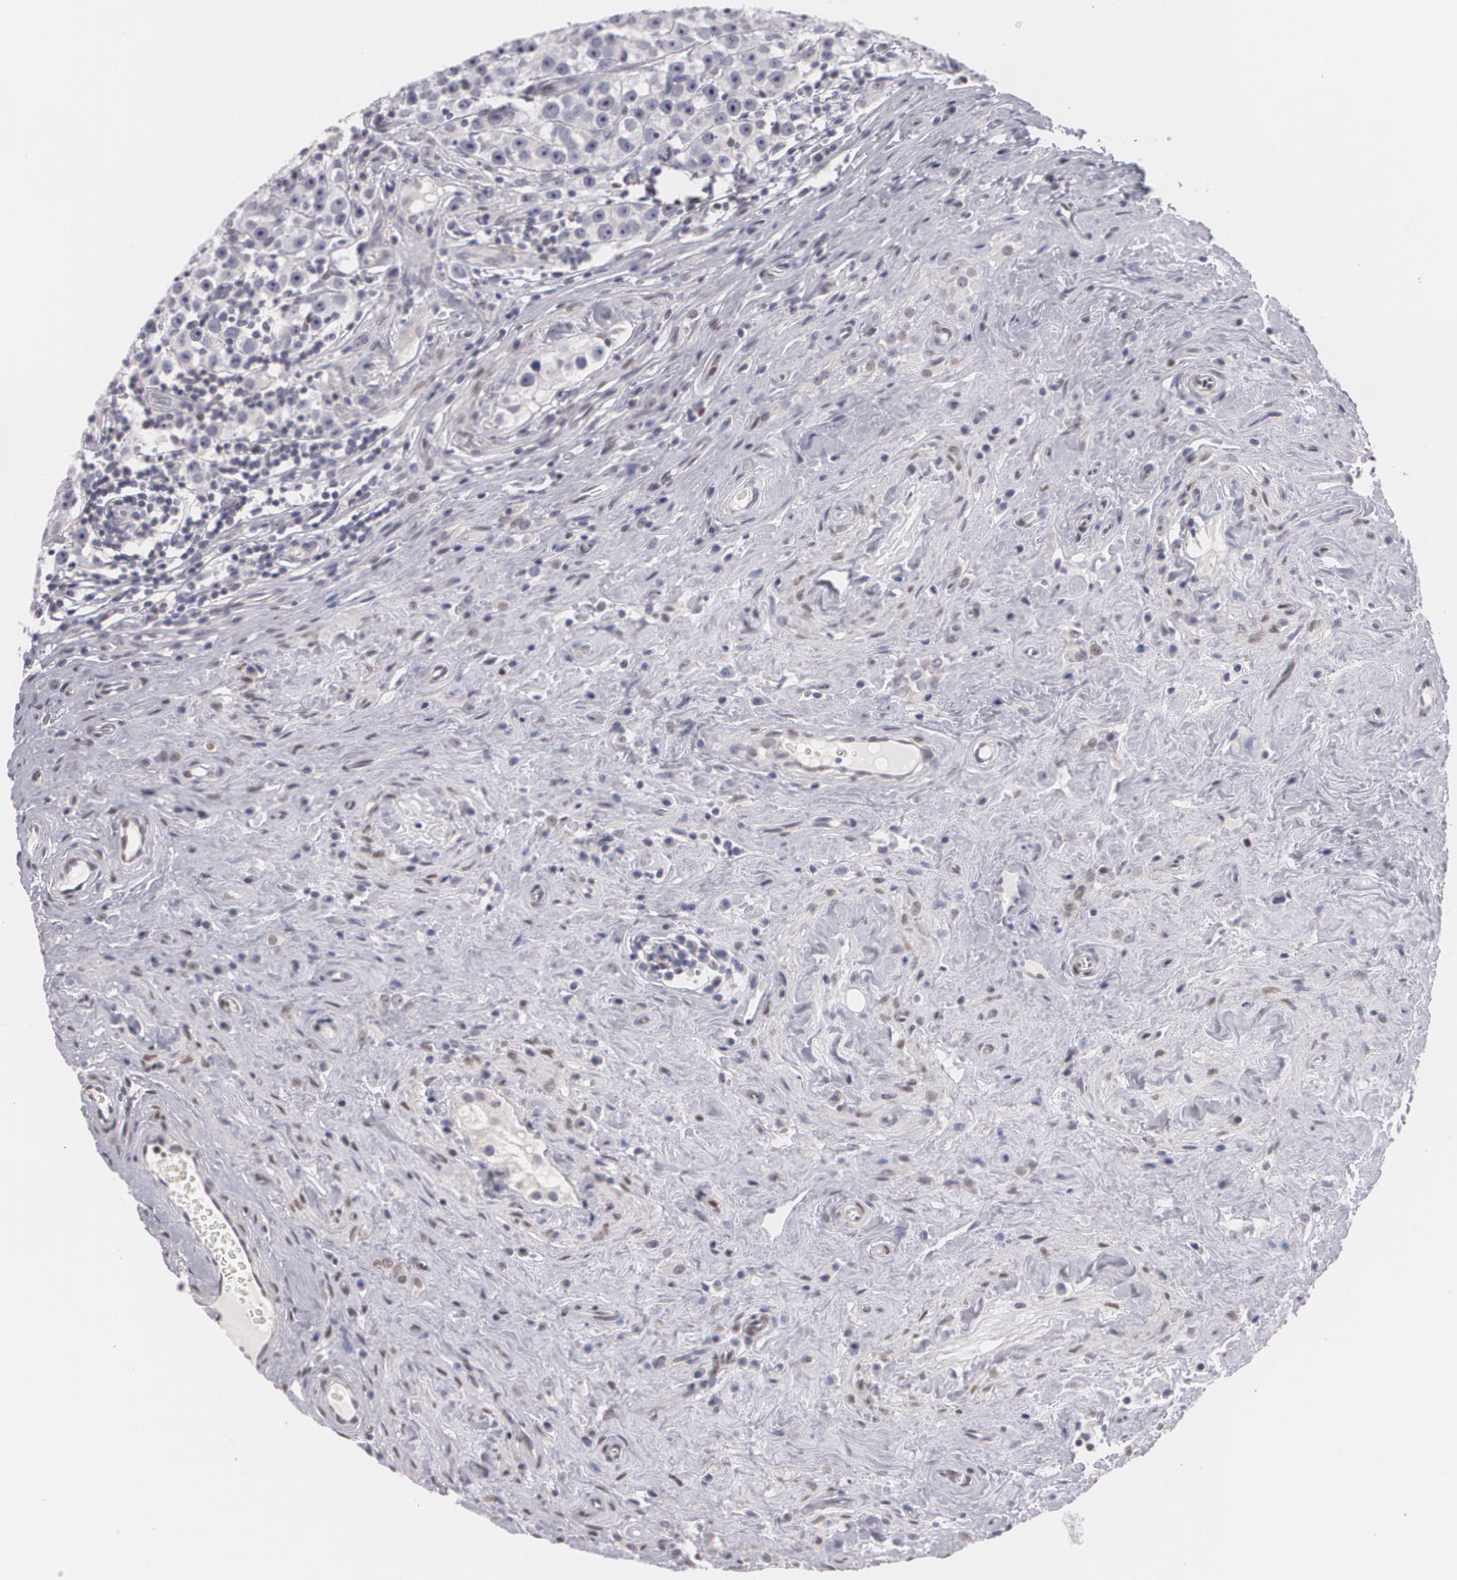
{"staining": {"intensity": "negative", "quantity": "none", "location": "none"}, "tissue": "testis cancer", "cell_type": "Tumor cells", "image_type": "cancer", "snomed": [{"axis": "morphology", "description": "Seminoma, NOS"}, {"axis": "topography", "description": "Testis"}], "caption": "Tumor cells show no significant protein expression in testis cancer.", "gene": "ZBTB16", "patient": {"sex": "male", "age": 32}}